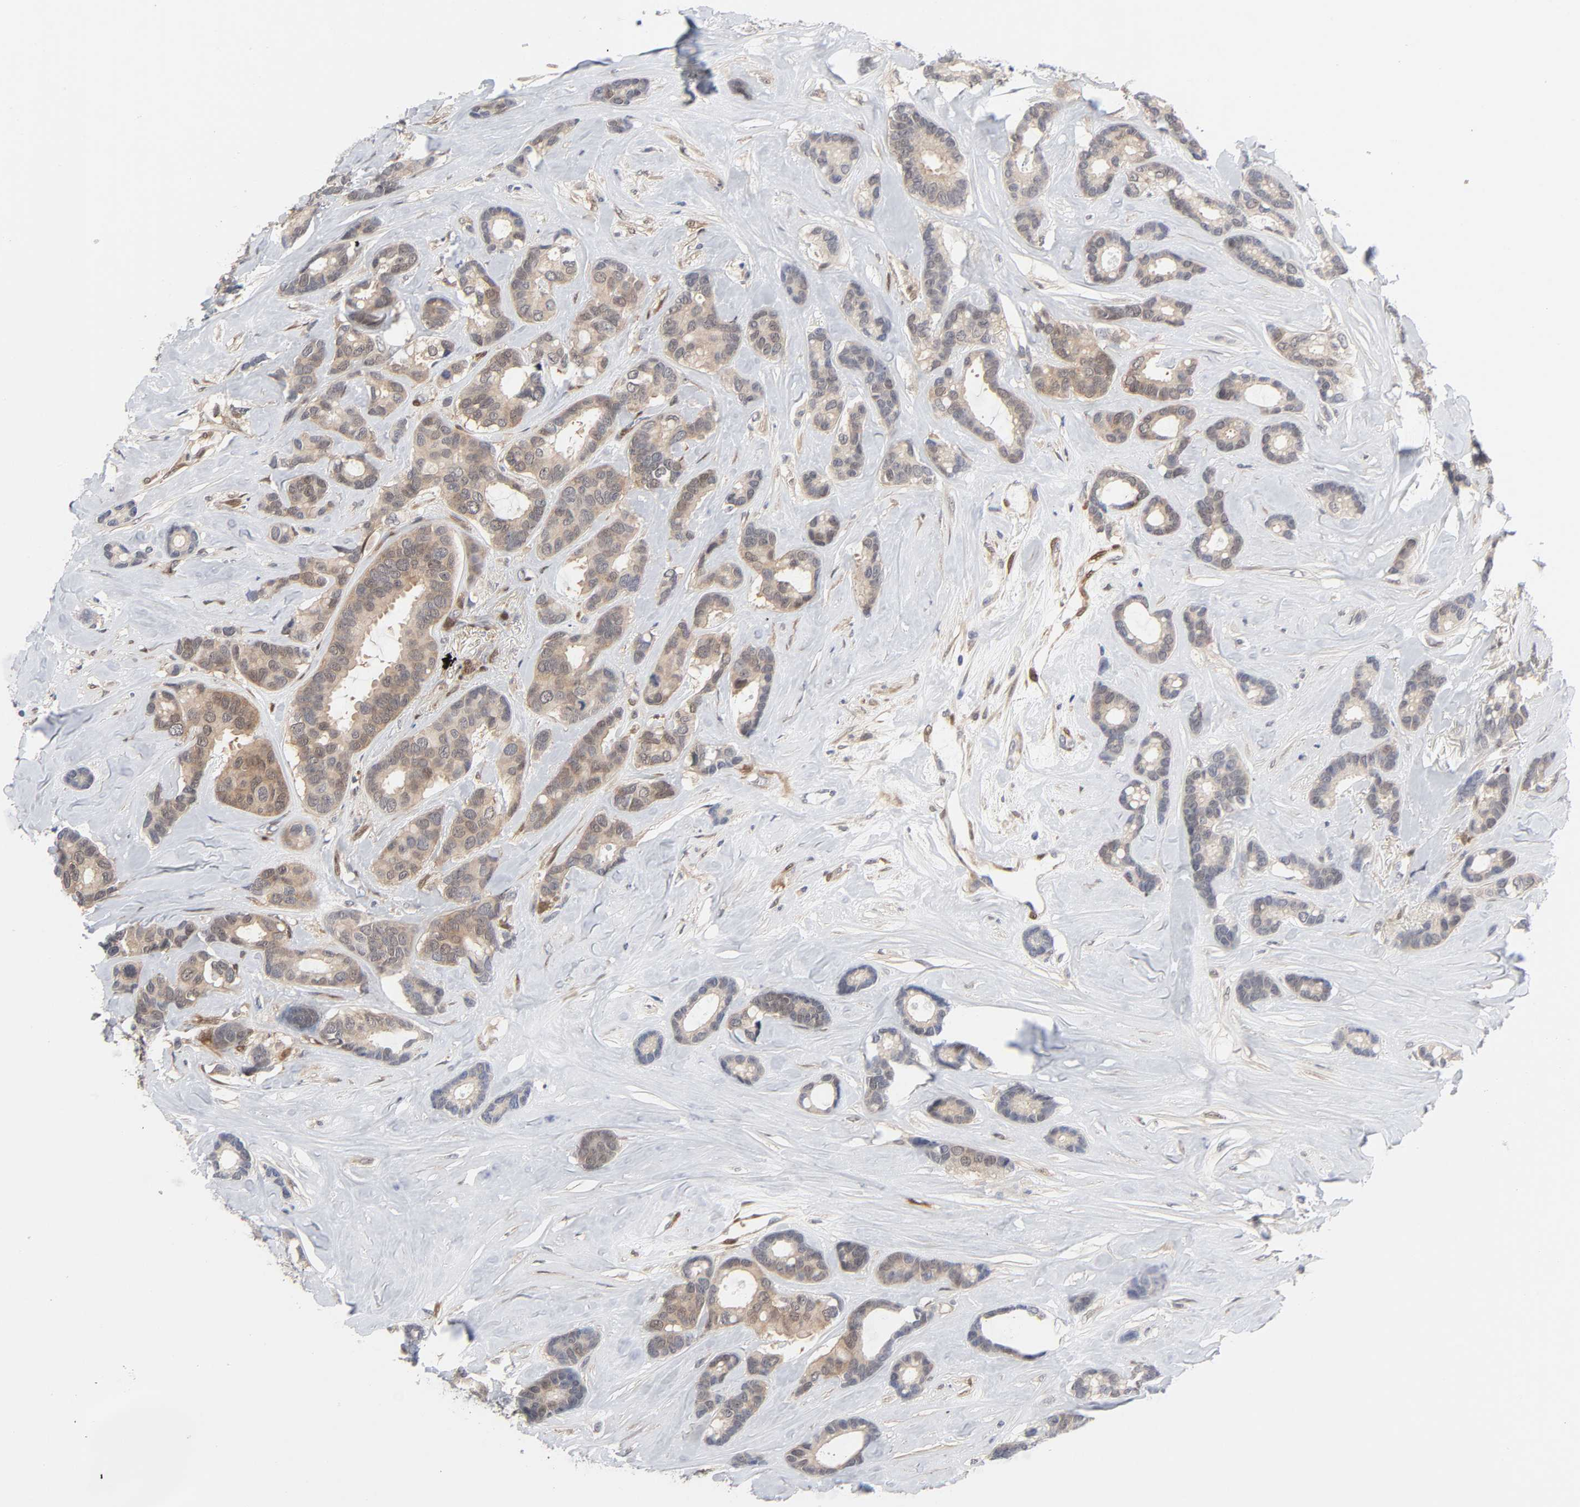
{"staining": {"intensity": "moderate", "quantity": ">75%", "location": "cytoplasmic/membranous"}, "tissue": "breast cancer", "cell_type": "Tumor cells", "image_type": "cancer", "snomed": [{"axis": "morphology", "description": "Duct carcinoma"}, {"axis": "topography", "description": "Breast"}], "caption": "A histopathology image of human breast cancer (invasive ductal carcinoma) stained for a protein shows moderate cytoplasmic/membranous brown staining in tumor cells.", "gene": "PTEN", "patient": {"sex": "female", "age": 87}}